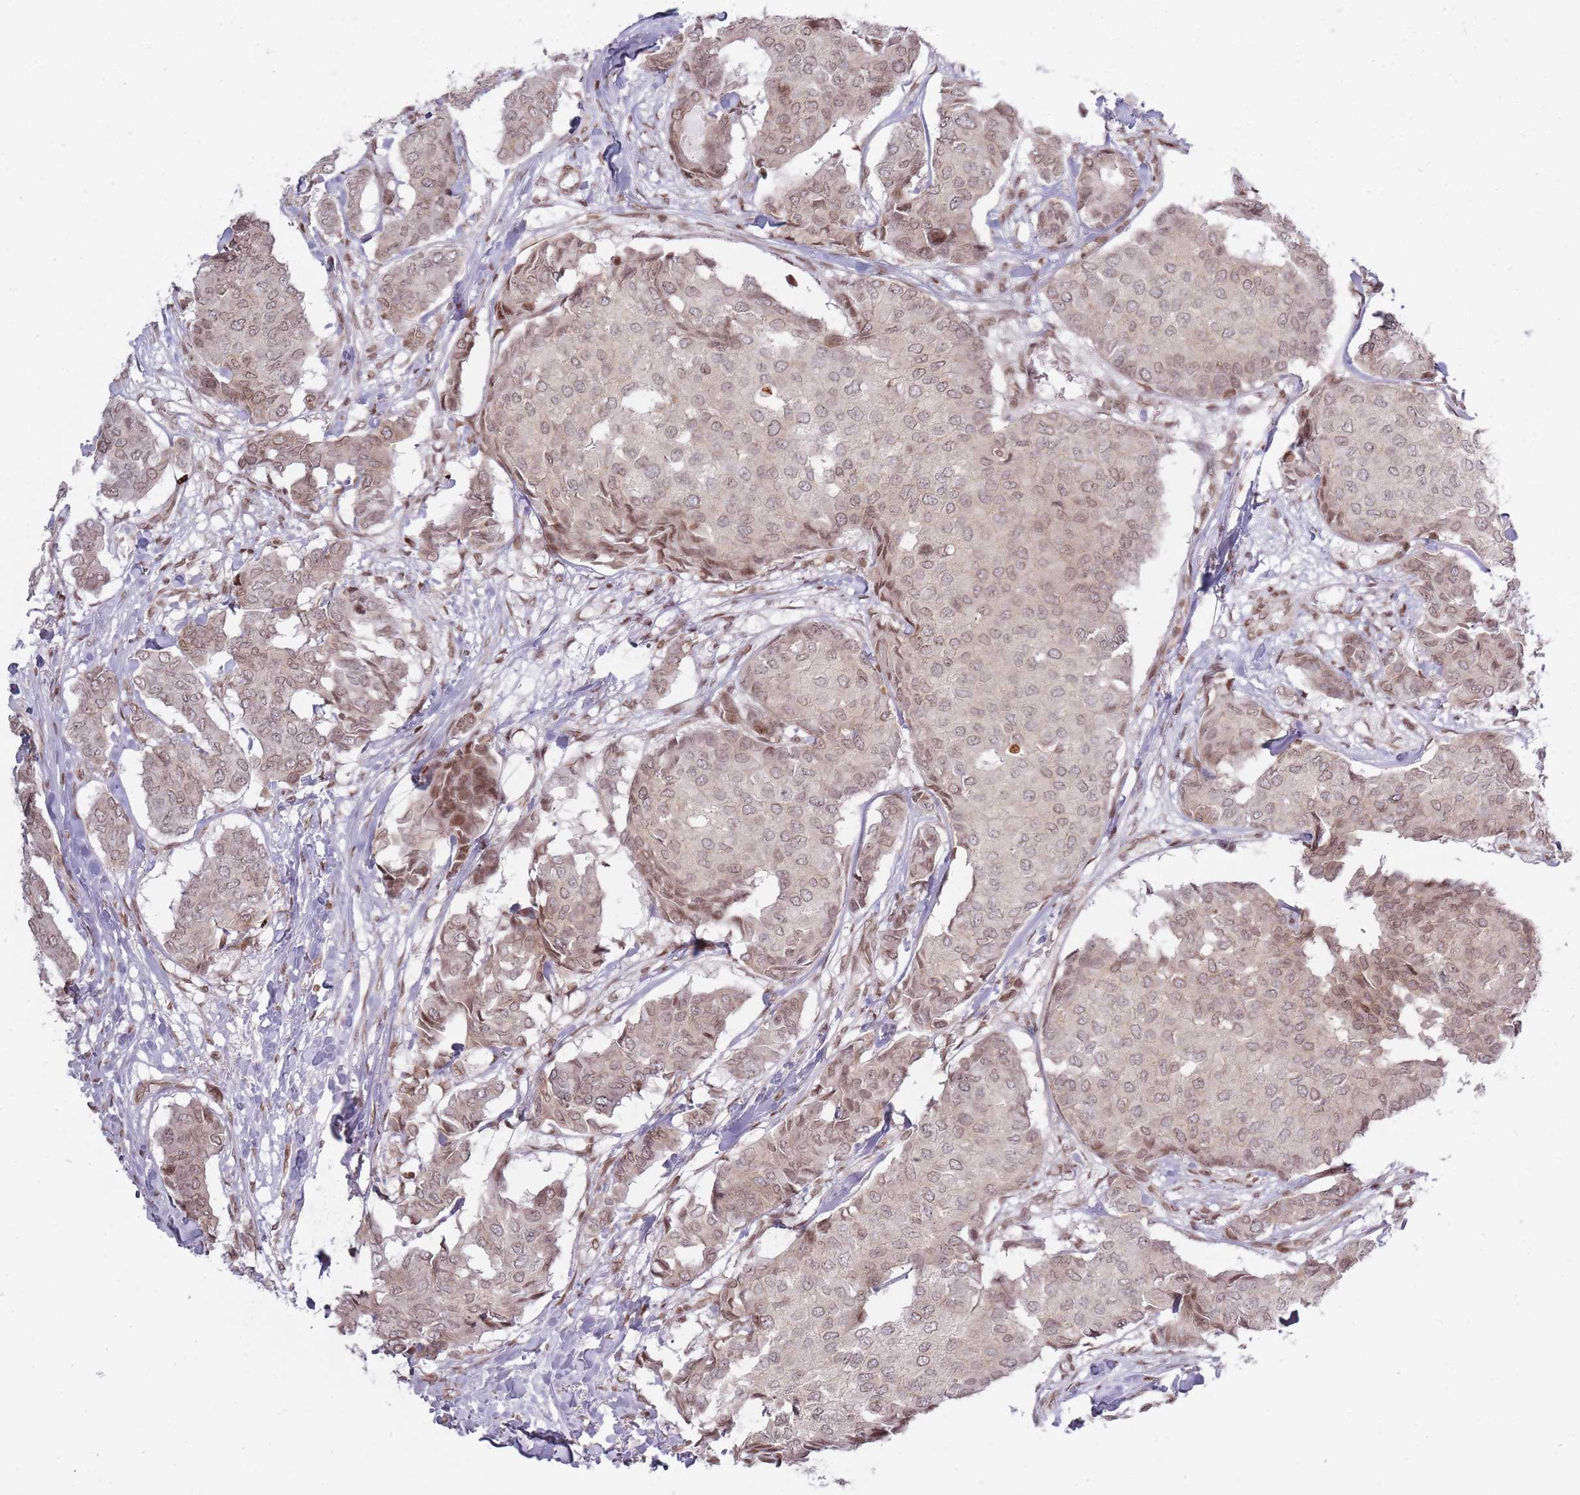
{"staining": {"intensity": "weak", "quantity": ">75%", "location": "nuclear"}, "tissue": "breast cancer", "cell_type": "Tumor cells", "image_type": "cancer", "snomed": [{"axis": "morphology", "description": "Duct carcinoma"}, {"axis": "topography", "description": "Breast"}], "caption": "Infiltrating ductal carcinoma (breast) stained for a protein (brown) reveals weak nuclear positive staining in about >75% of tumor cells.", "gene": "TMC6", "patient": {"sex": "female", "age": 75}}